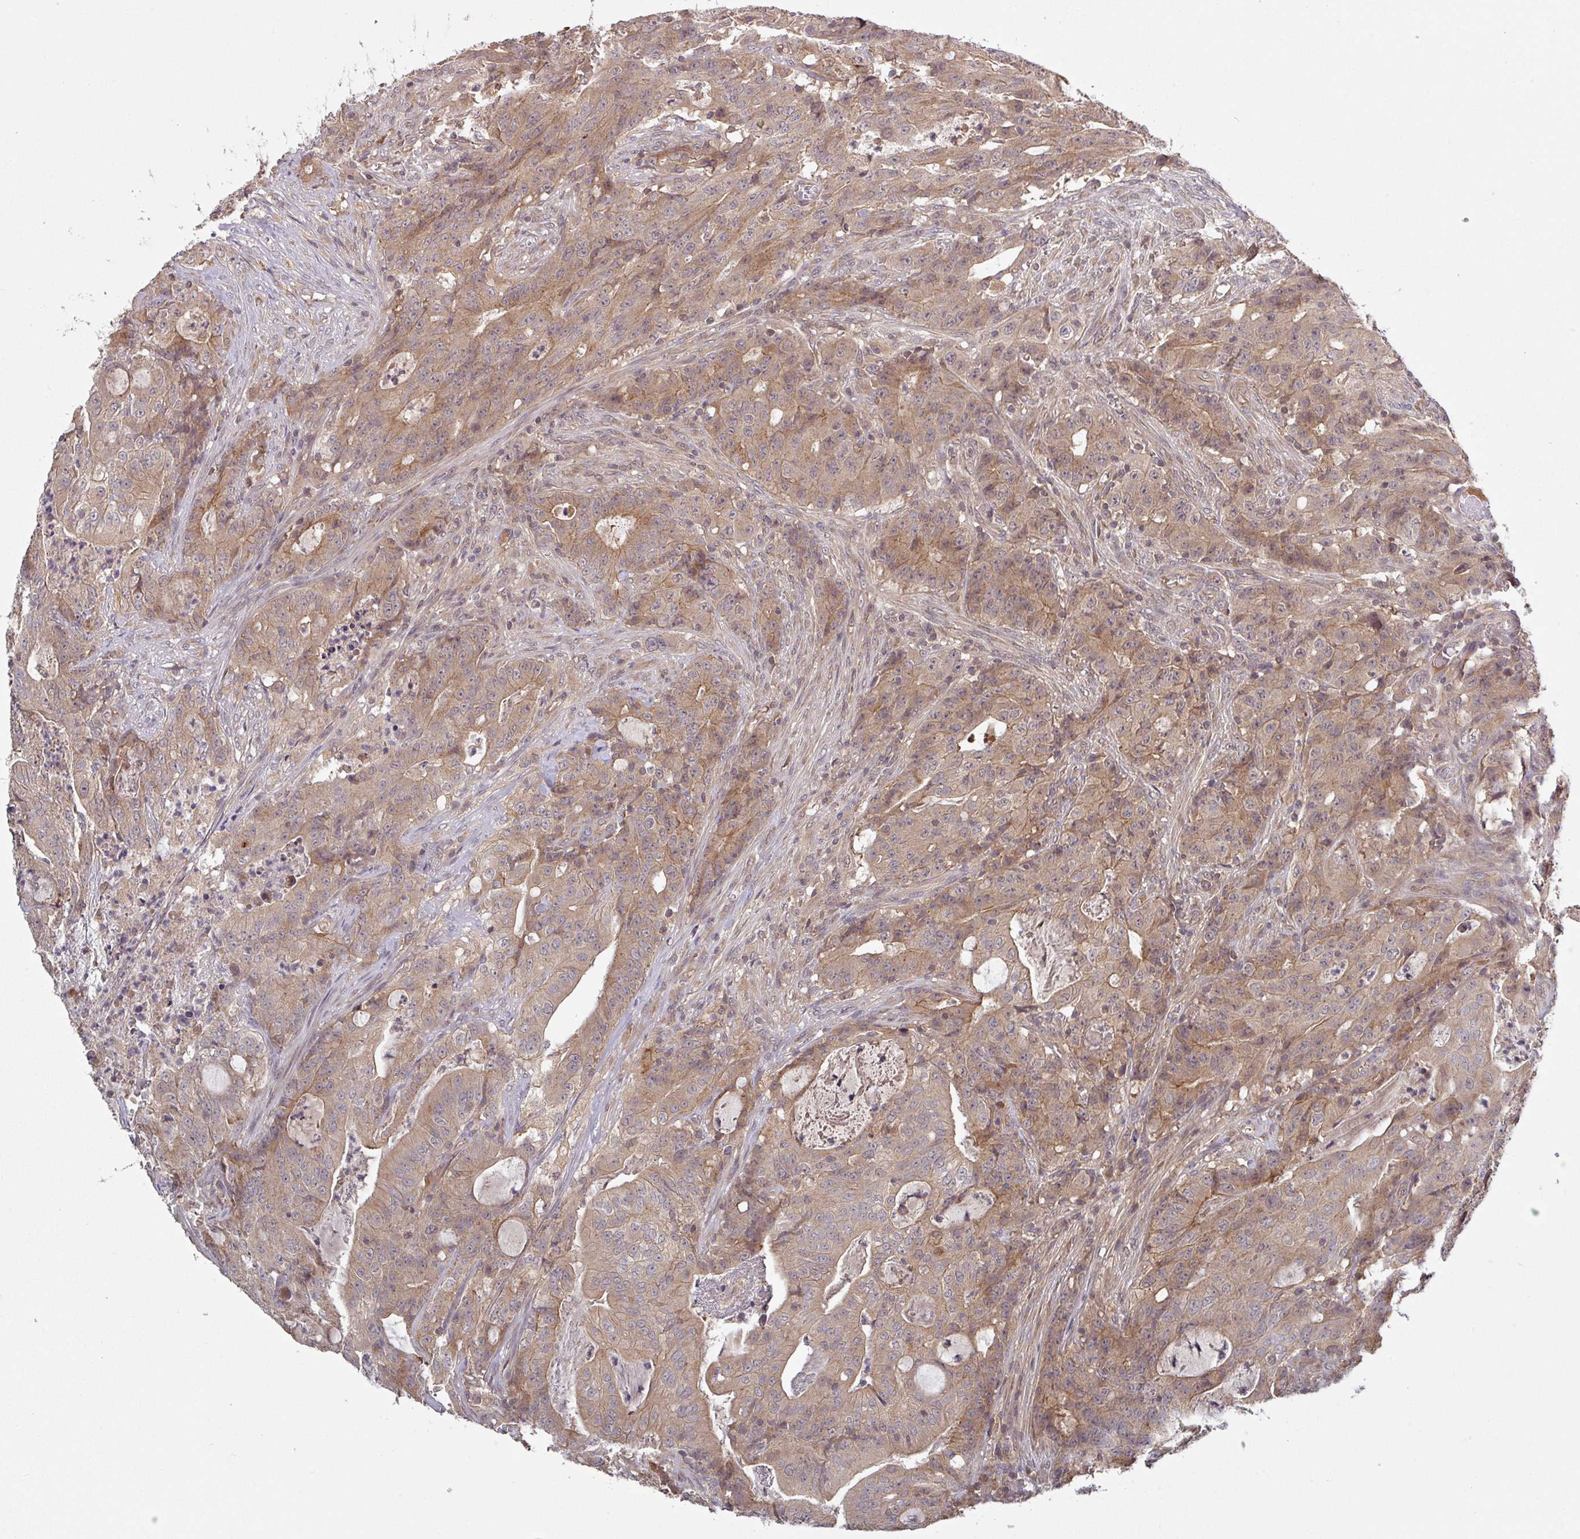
{"staining": {"intensity": "moderate", "quantity": ">75%", "location": "cytoplasmic/membranous"}, "tissue": "colorectal cancer", "cell_type": "Tumor cells", "image_type": "cancer", "snomed": [{"axis": "morphology", "description": "Adenocarcinoma, NOS"}, {"axis": "topography", "description": "Colon"}], "caption": "Human colorectal cancer (adenocarcinoma) stained with a brown dye shows moderate cytoplasmic/membranous positive positivity in approximately >75% of tumor cells.", "gene": "CCDC121", "patient": {"sex": "male", "age": 83}}